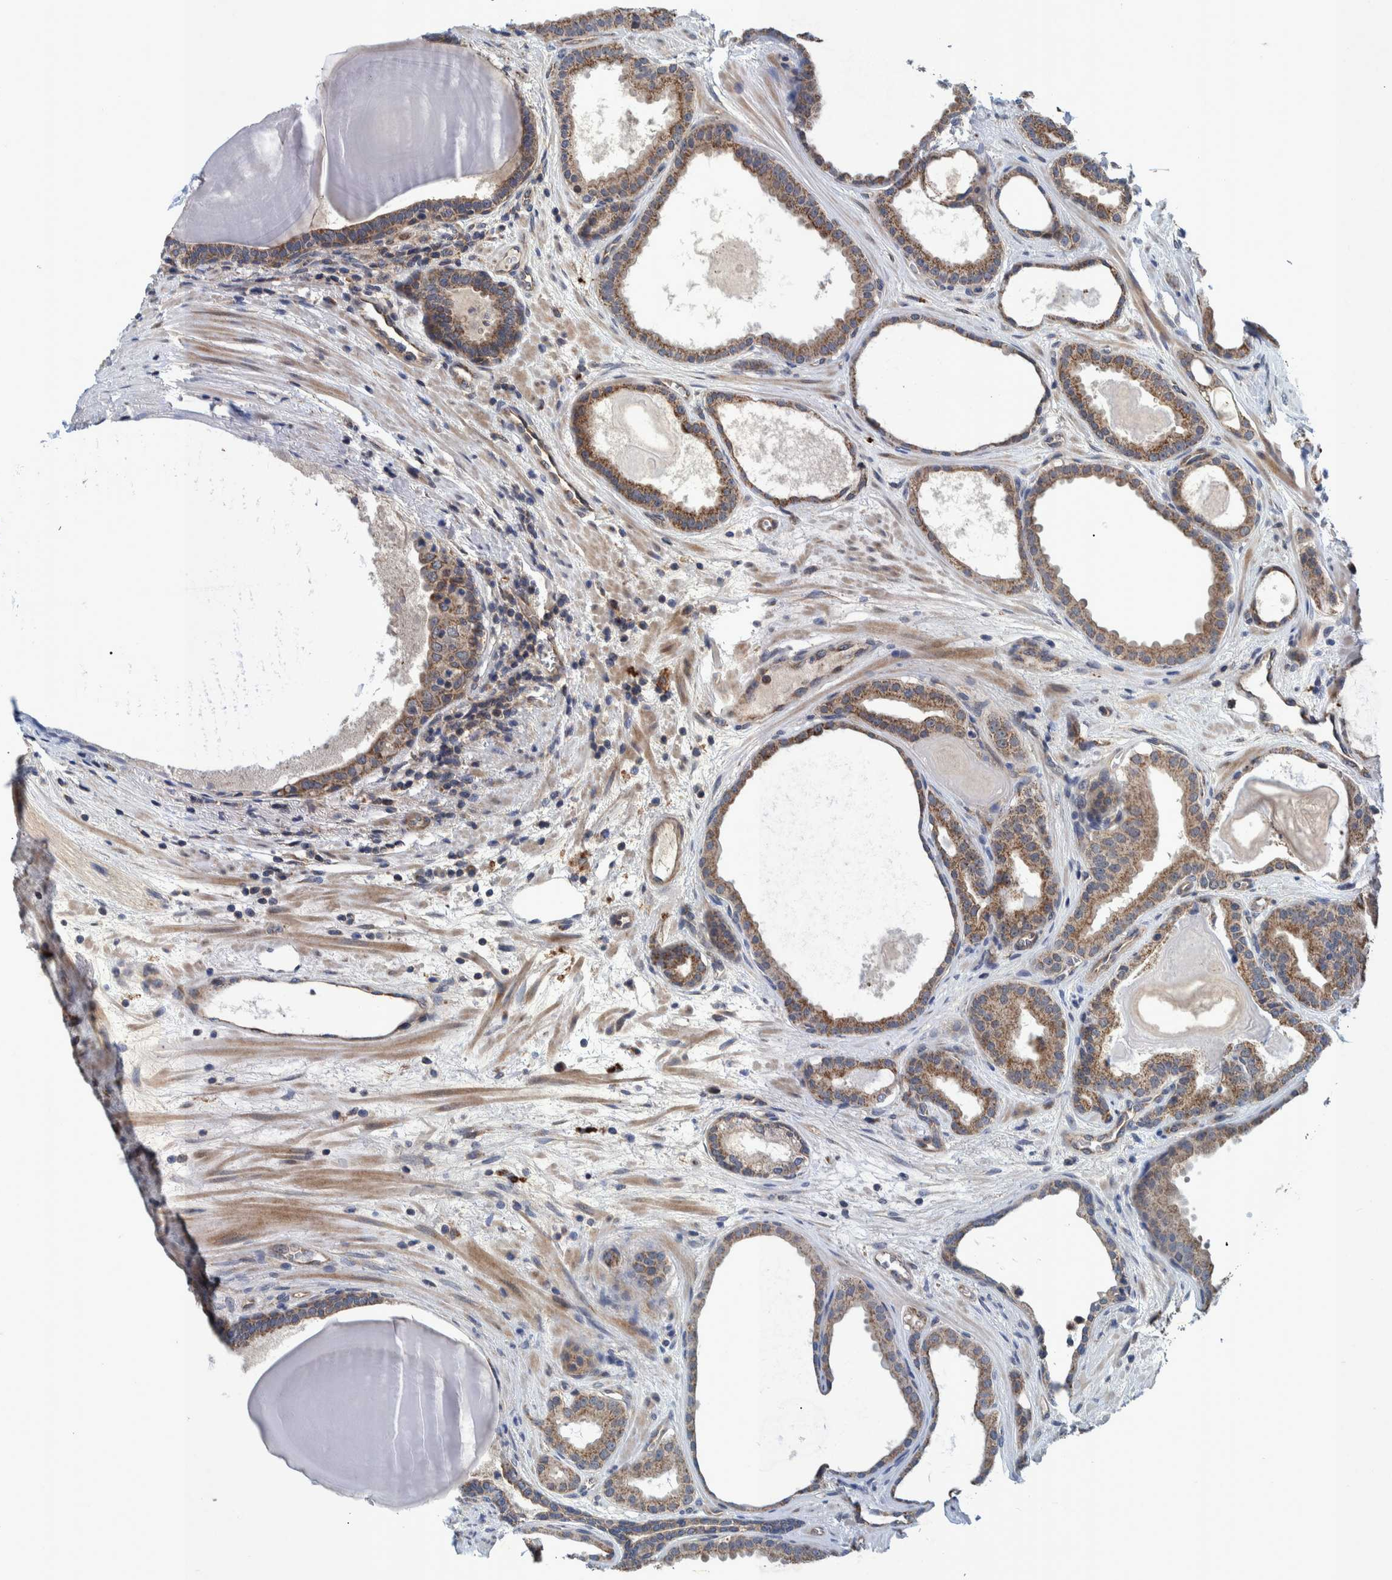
{"staining": {"intensity": "moderate", "quantity": ">75%", "location": "cytoplasmic/membranous"}, "tissue": "prostate cancer", "cell_type": "Tumor cells", "image_type": "cancer", "snomed": [{"axis": "morphology", "description": "Adenocarcinoma, High grade"}, {"axis": "topography", "description": "Prostate"}], "caption": "The micrograph reveals immunohistochemical staining of prostate cancer. There is moderate cytoplasmic/membranous staining is seen in about >75% of tumor cells.", "gene": "MRPS7", "patient": {"sex": "male", "age": 60}}